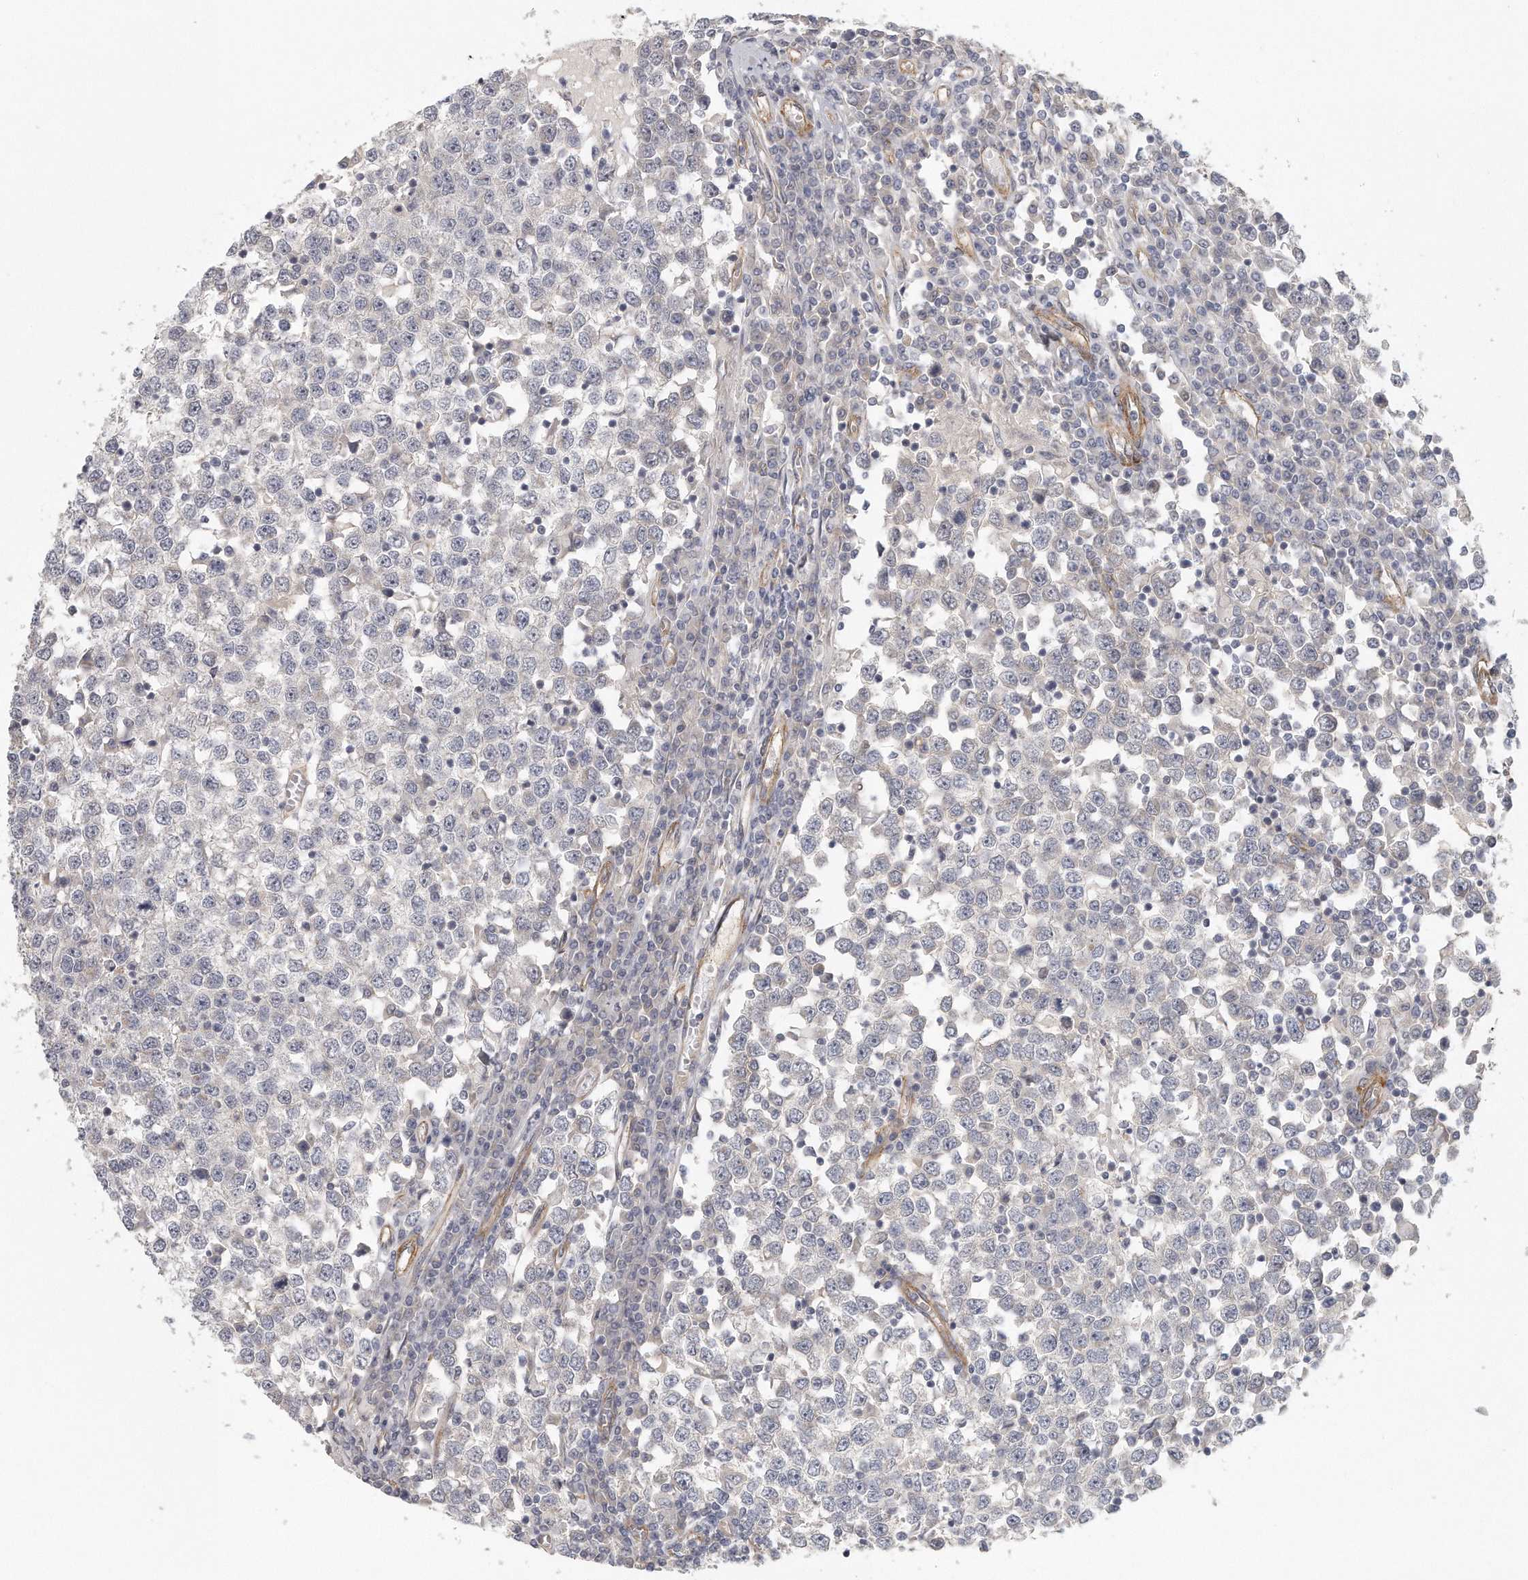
{"staining": {"intensity": "negative", "quantity": "none", "location": "none"}, "tissue": "testis cancer", "cell_type": "Tumor cells", "image_type": "cancer", "snomed": [{"axis": "morphology", "description": "Seminoma, NOS"}, {"axis": "topography", "description": "Testis"}], "caption": "High magnification brightfield microscopy of testis cancer (seminoma) stained with DAB (3,3'-diaminobenzidine) (brown) and counterstained with hematoxylin (blue): tumor cells show no significant expression. (Brightfield microscopy of DAB (3,3'-diaminobenzidine) immunohistochemistry at high magnification).", "gene": "MTERF4", "patient": {"sex": "male", "age": 65}}